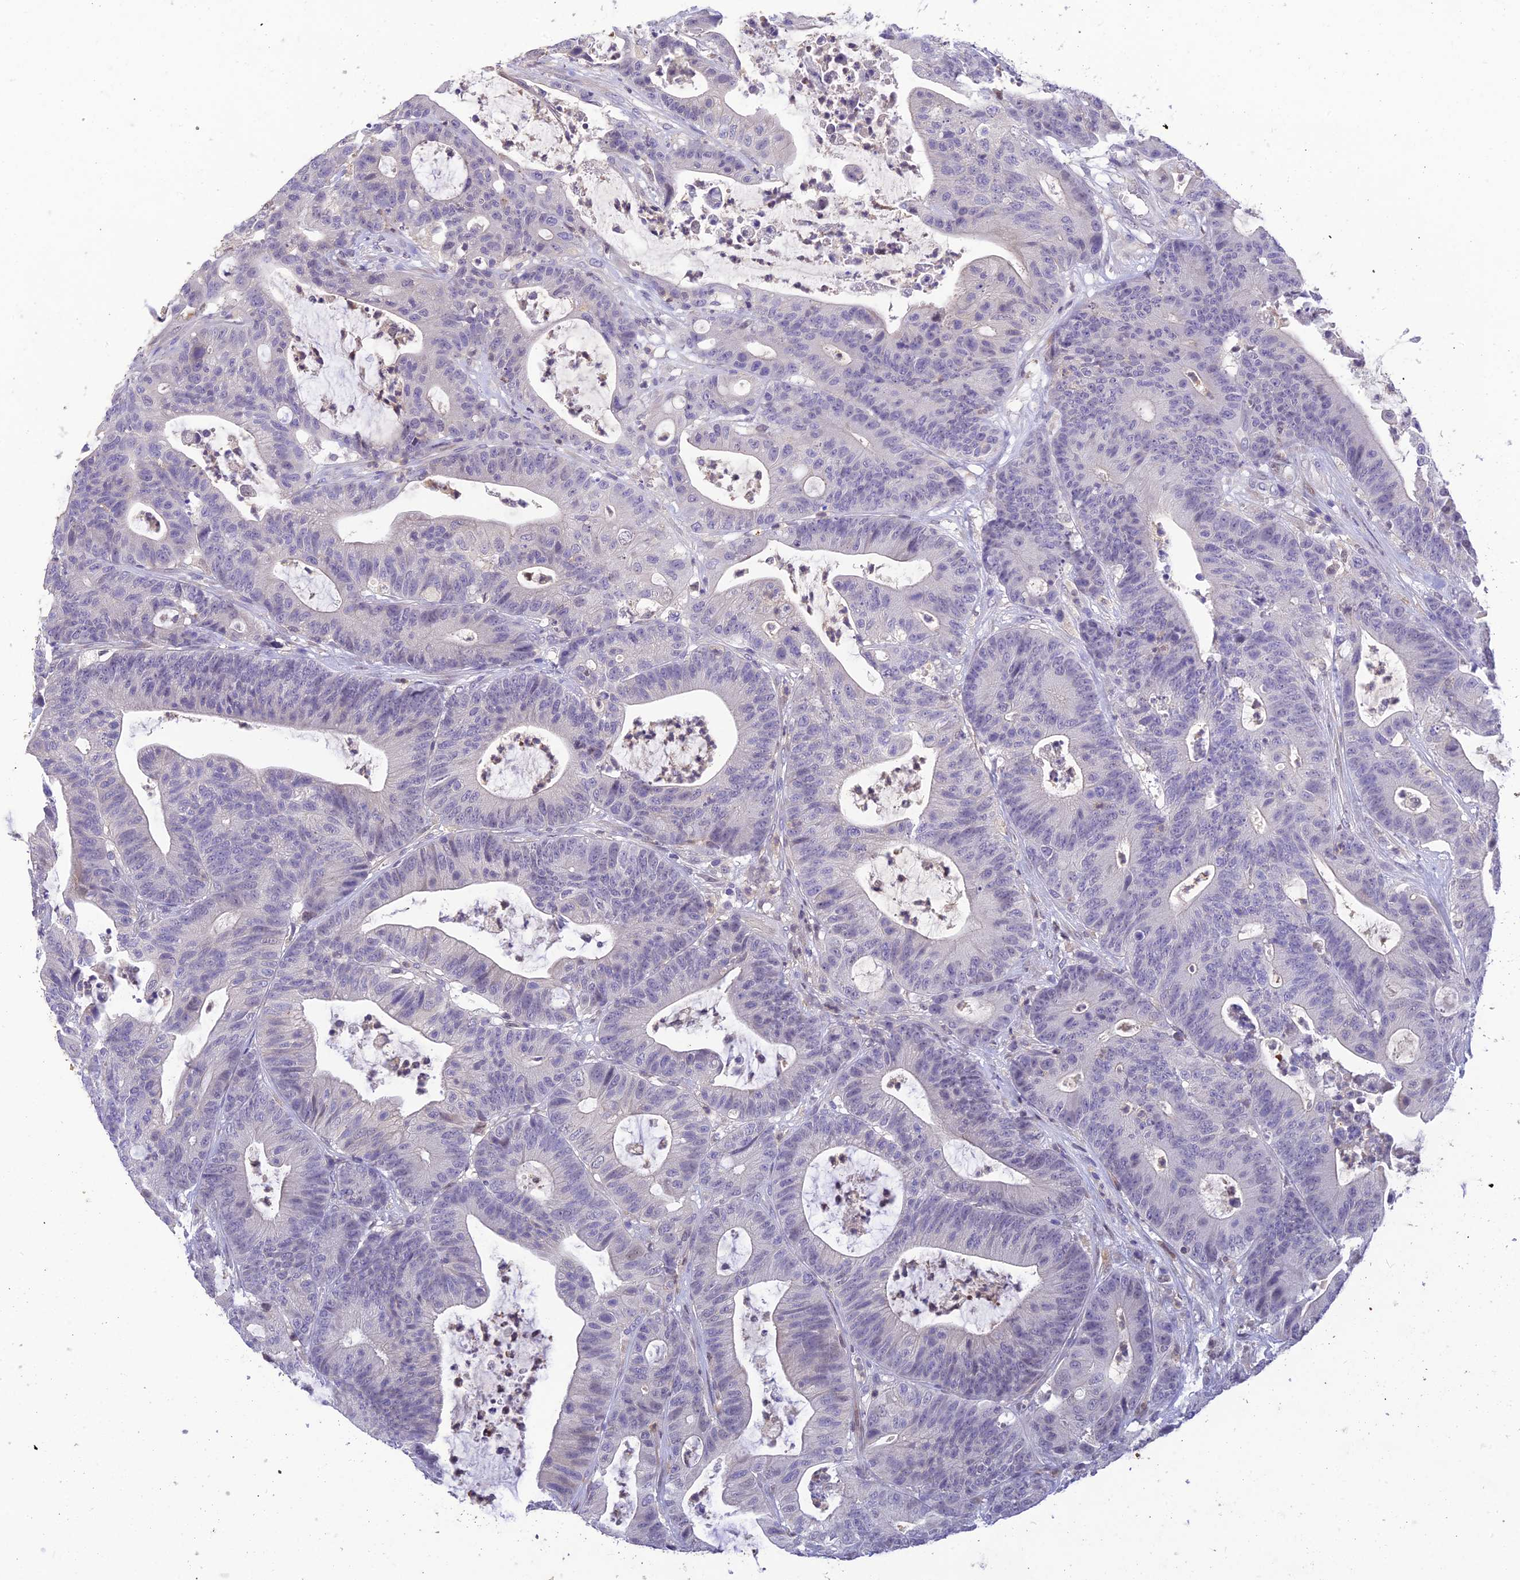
{"staining": {"intensity": "negative", "quantity": "none", "location": "none"}, "tissue": "colorectal cancer", "cell_type": "Tumor cells", "image_type": "cancer", "snomed": [{"axis": "morphology", "description": "Adenocarcinoma, NOS"}, {"axis": "topography", "description": "Colon"}], "caption": "Photomicrograph shows no significant protein expression in tumor cells of colorectal cancer (adenocarcinoma).", "gene": "BMT2", "patient": {"sex": "female", "age": 84}}